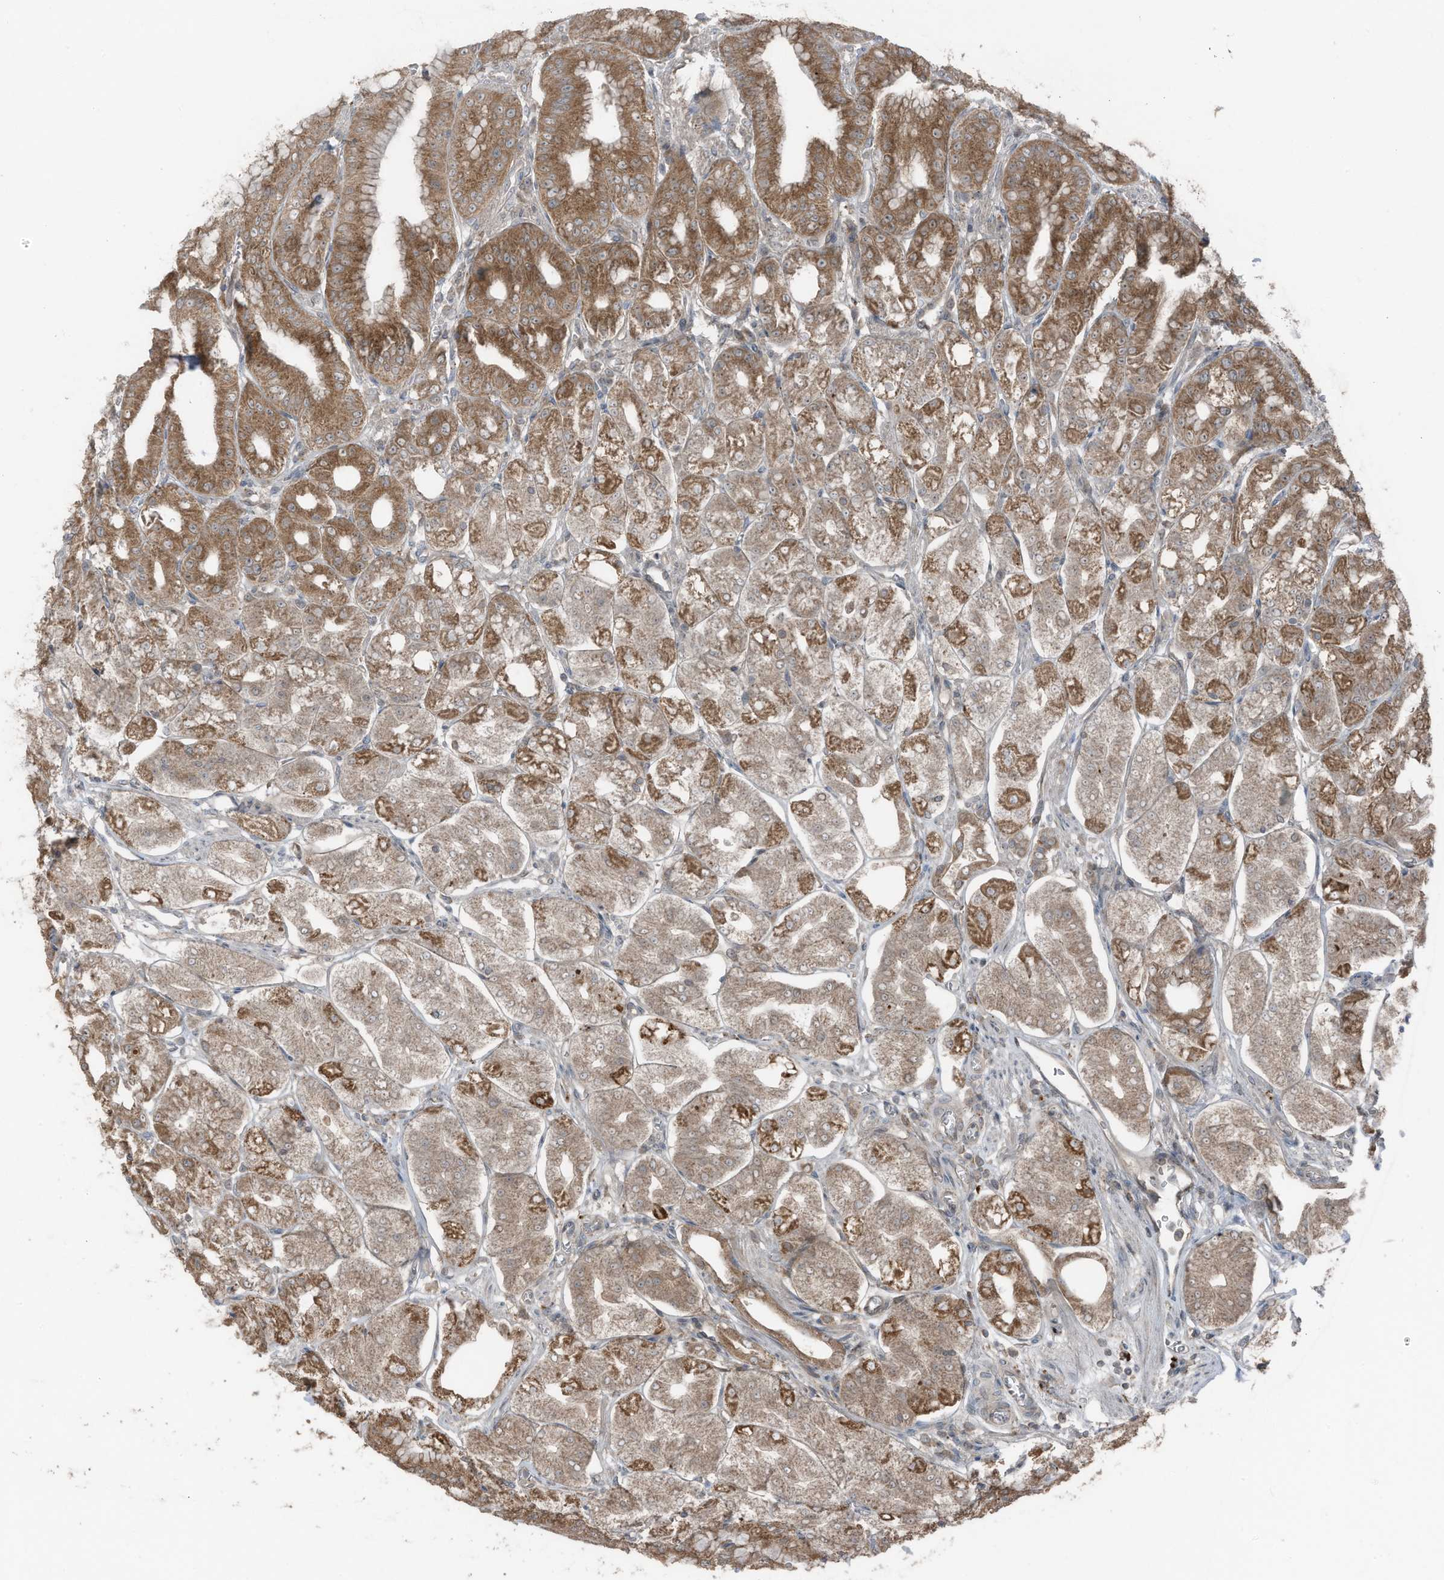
{"staining": {"intensity": "moderate", "quantity": ">75%", "location": "cytoplasmic/membranous"}, "tissue": "stomach", "cell_type": "Glandular cells", "image_type": "normal", "snomed": [{"axis": "morphology", "description": "Normal tissue, NOS"}, {"axis": "topography", "description": "Stomach, lower"}], "caption": "Immunohistochemical staining of normal human stomach exhibits medium levels of moderate cytoplasmic/membranous expression in about >75% of glandular cells. The staining is performed using DAB (3,3'-diaminobenzidine) brown chromogen to label protein expression. The nuclei are counter-stained blue using hematoxylin.", "gene": "TXNDC9", "patient": {"sex": "male", "age": 71}}